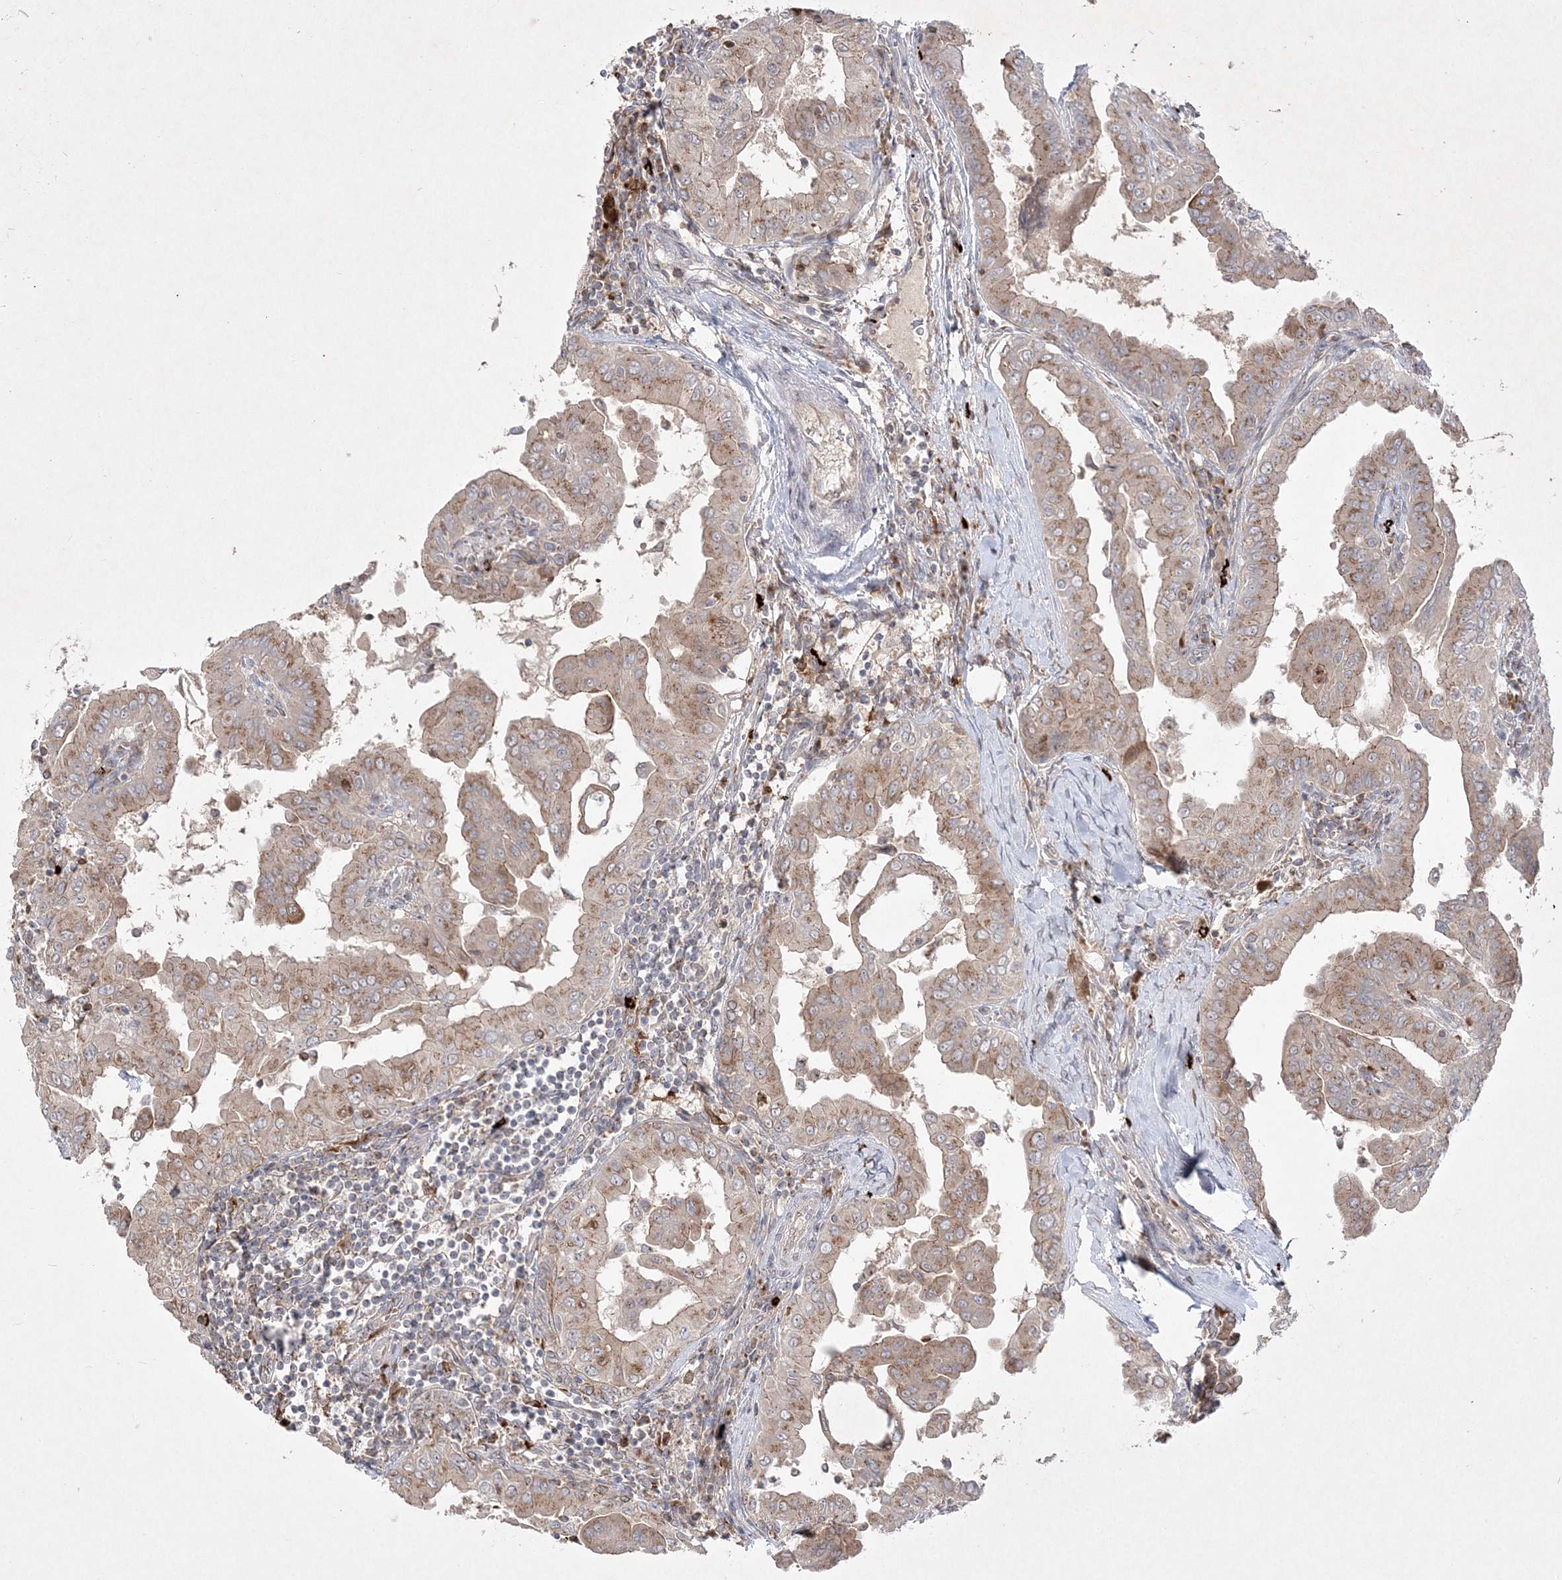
{"staining": {"intensity": "weak", "quantity": ">75%", "location": "cytoplasmic/membranous"}, "tissue": "thyroid cancer", "cell_type": "Tumor cells", "image_type": "cancer", "snomed": [{"axis": "morphology", "description": "Papillary adenocarcinoma, NOS"}, {"axis": "topography", "description": "Thyroid gland"}], "caption": "Protein expression analysis of thyroid papillary adenocarcinoma reveals weak cytoplasmic/membranous expression in approximately >75% of tumor cells.", "gene": "CLNK", "patient": {"sex": "male", "age": 33}}